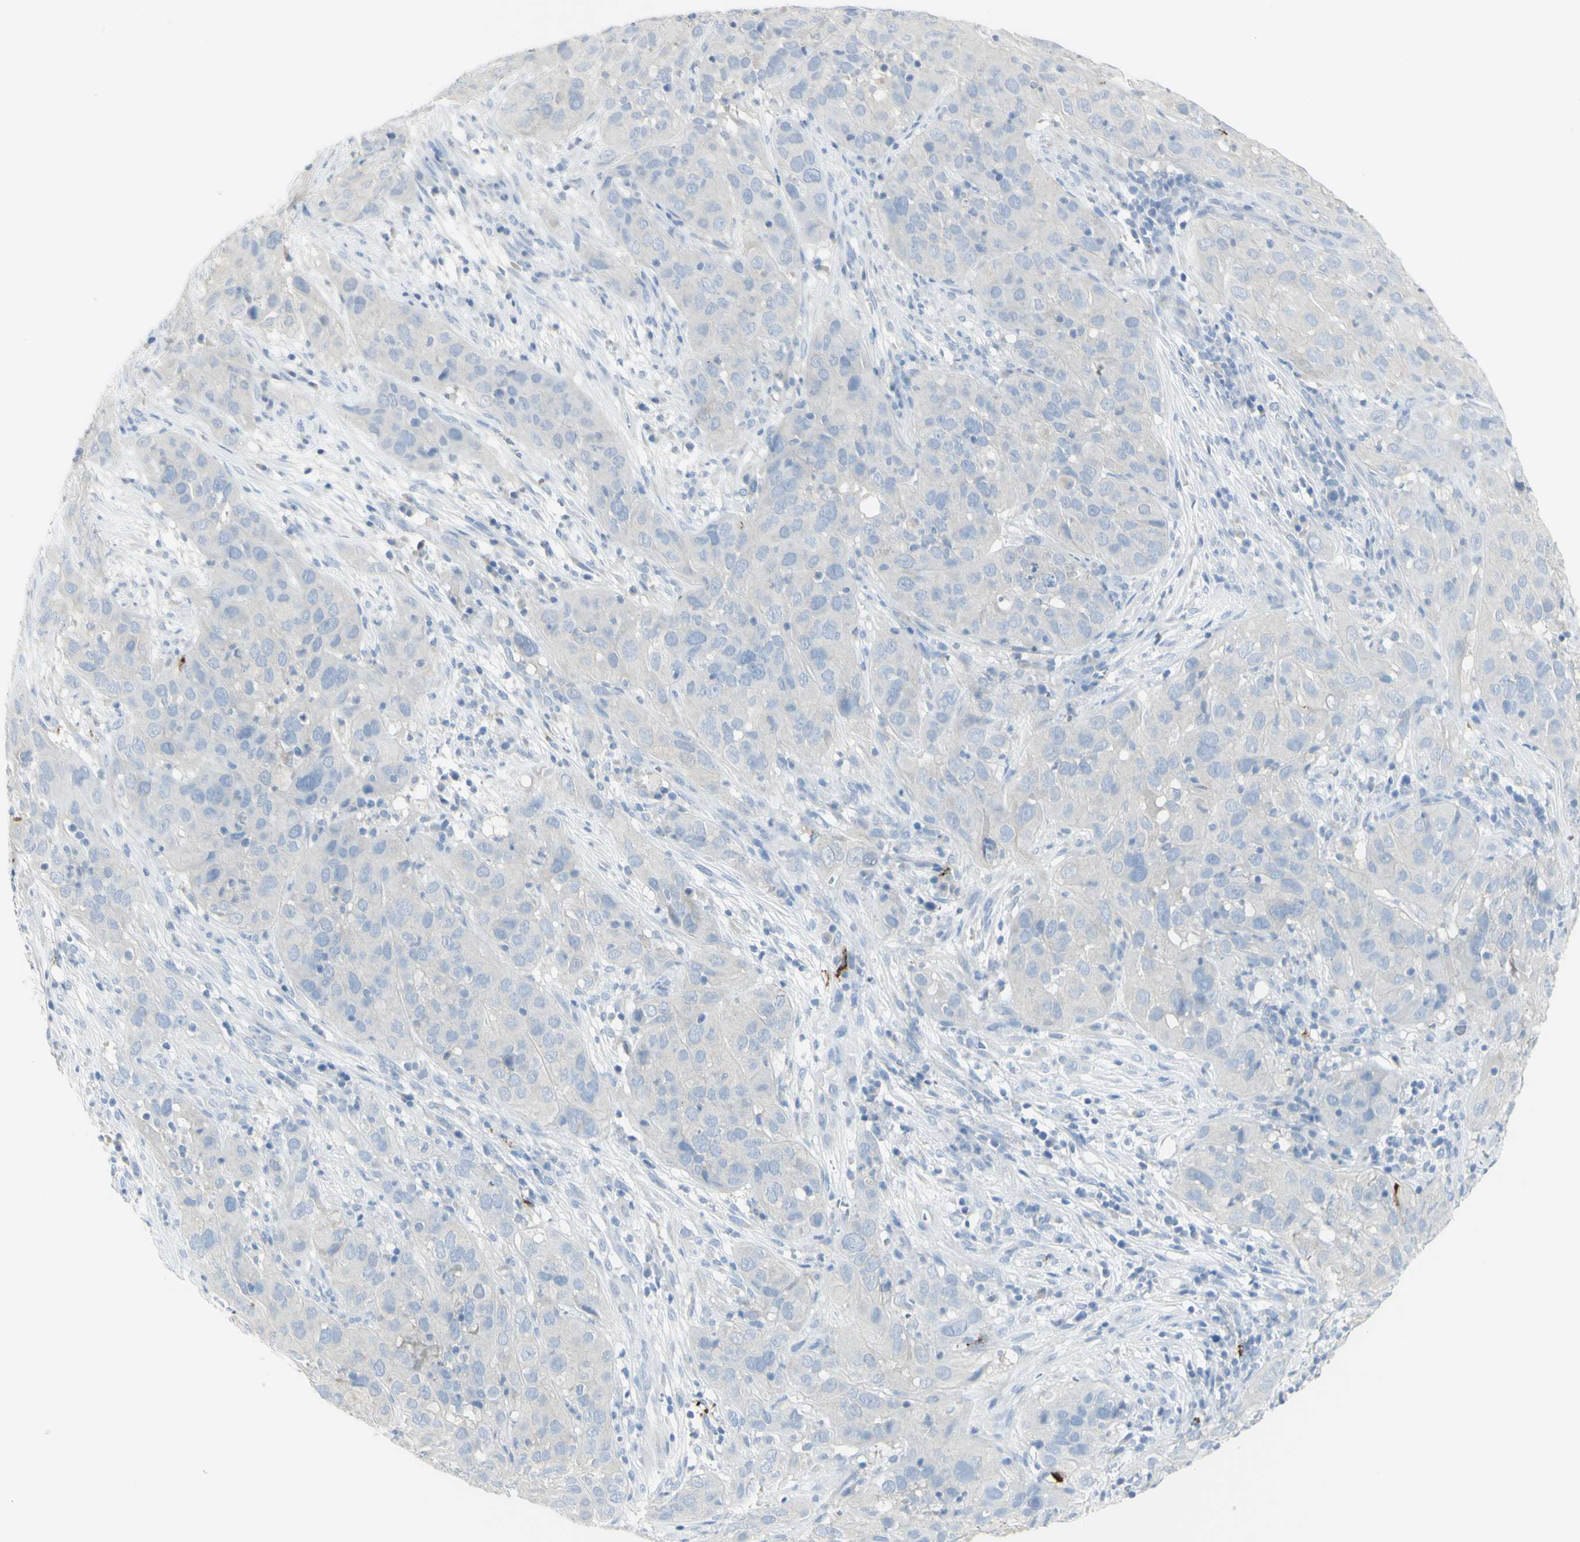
{"staining": {"intensity": "negative", "quantity": "none", "location": "none"}, "tissue": "cervical cancer", "cell_type": "Tumor cells", "image_type": "cancer", "snomed": [{"axis": "morphology", "description": "Squamous cell carcinoma, NOS"}, {"axis": "topography", "description": "Cervix"}], "caption": "Immunohistochemical staining of cervical cancer (squamous cell carcinoma) demonstrates no significant staining in tumor cells.", "gene": "CD207", "patient": {"sex": "female", "age": 32}}